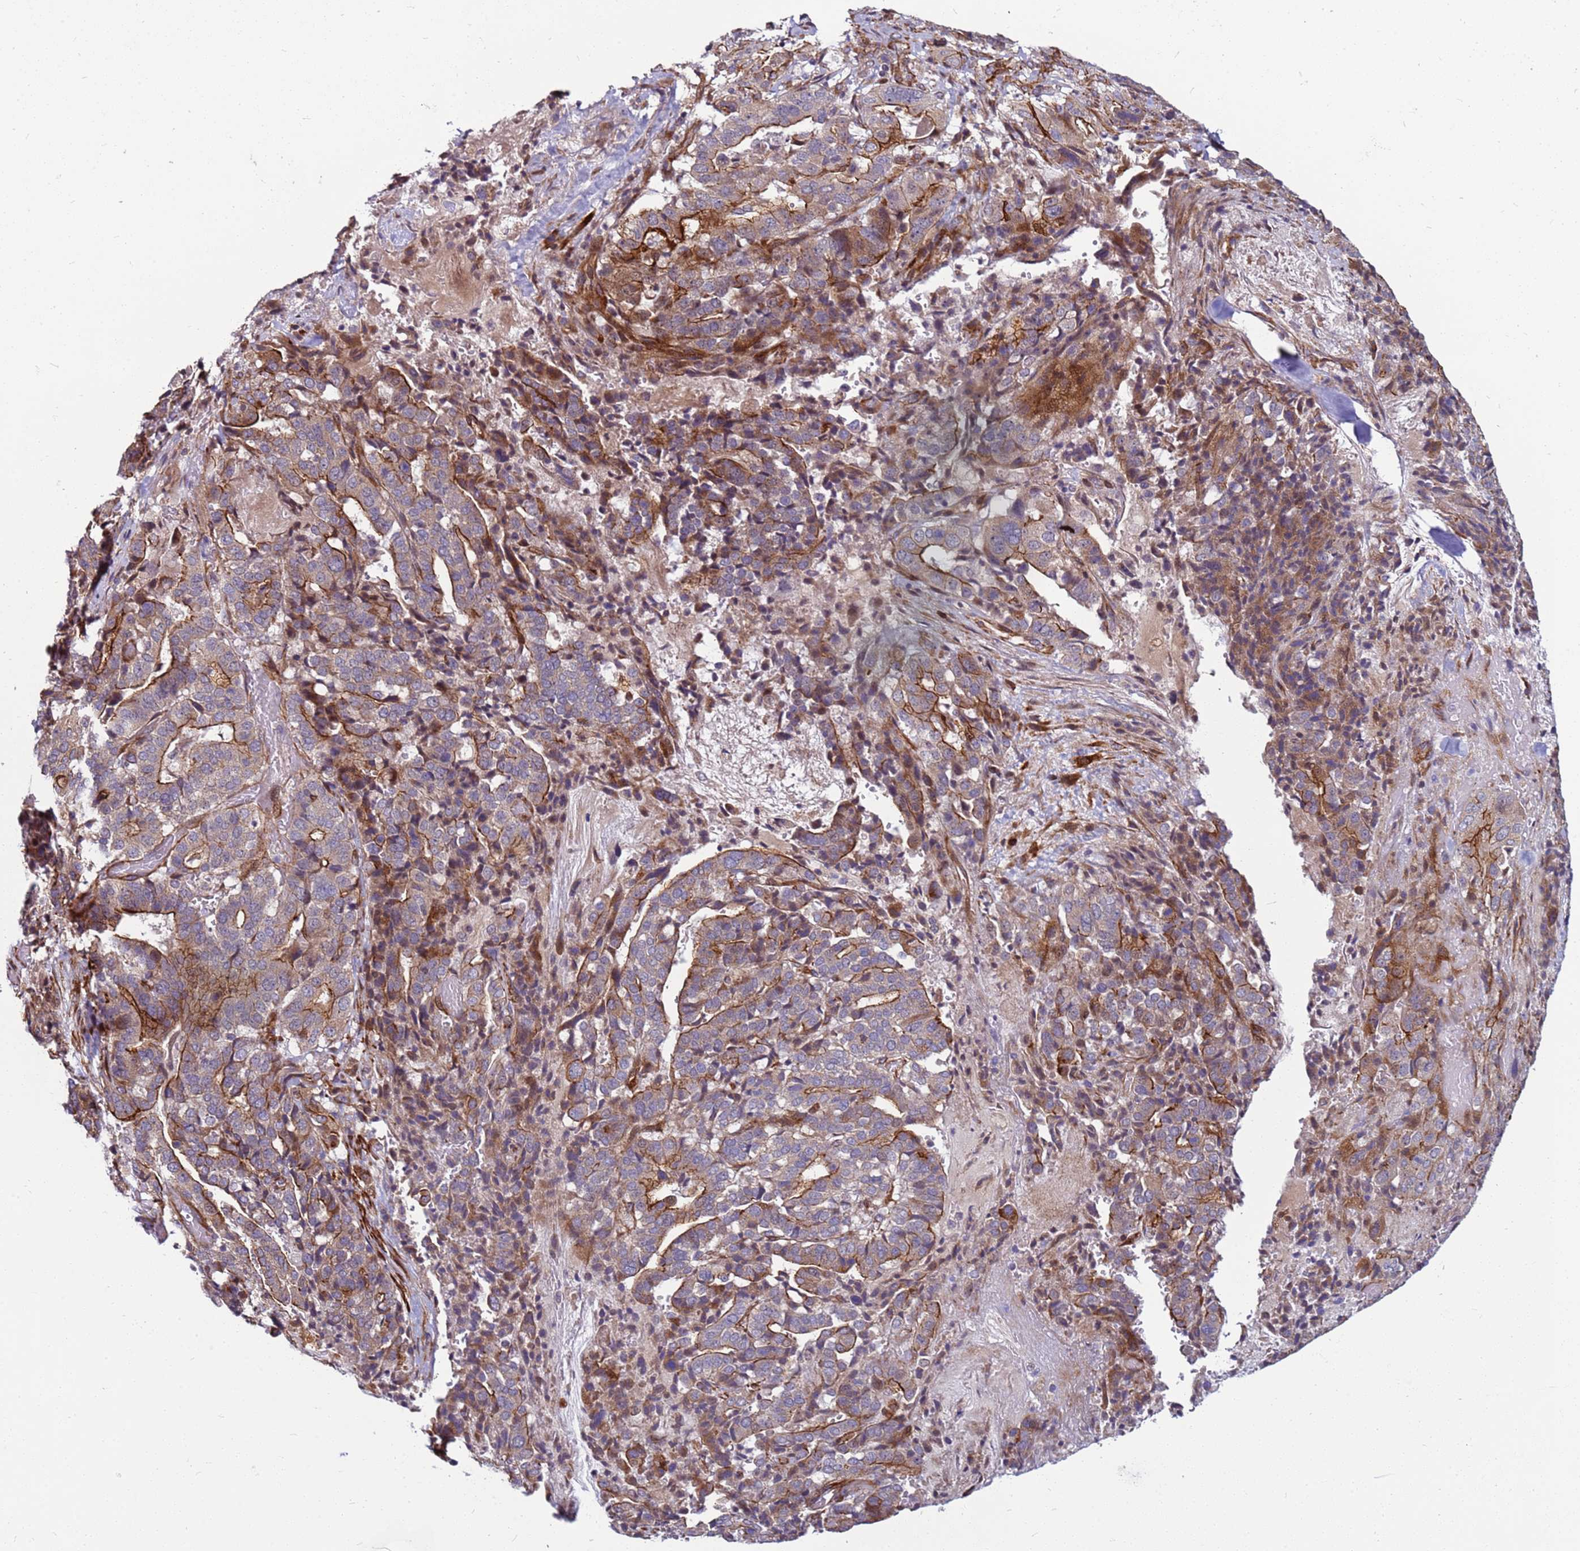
{"staining": {"intensity": "moderate", "quantity": "25%-75%", "location": "cytoplasmic/membranous"}, "tissue": "stomach cancer", "cell_type": "Tumor cells", "image_type": "cancer", "snomed": [{"axis": "morphology", "description": "Adenocarcinoma, NOS"}, {"axis": "topography", "description": "Stomach"}], "caption": "Tumor cells reveal medium levels of moderate cytoplasmic/membranous positivity in approximately 25%-75% of cells in human stomach cancer.", "gene": "MCRIP1", "patient": {"sex": "male", "age": 48}}